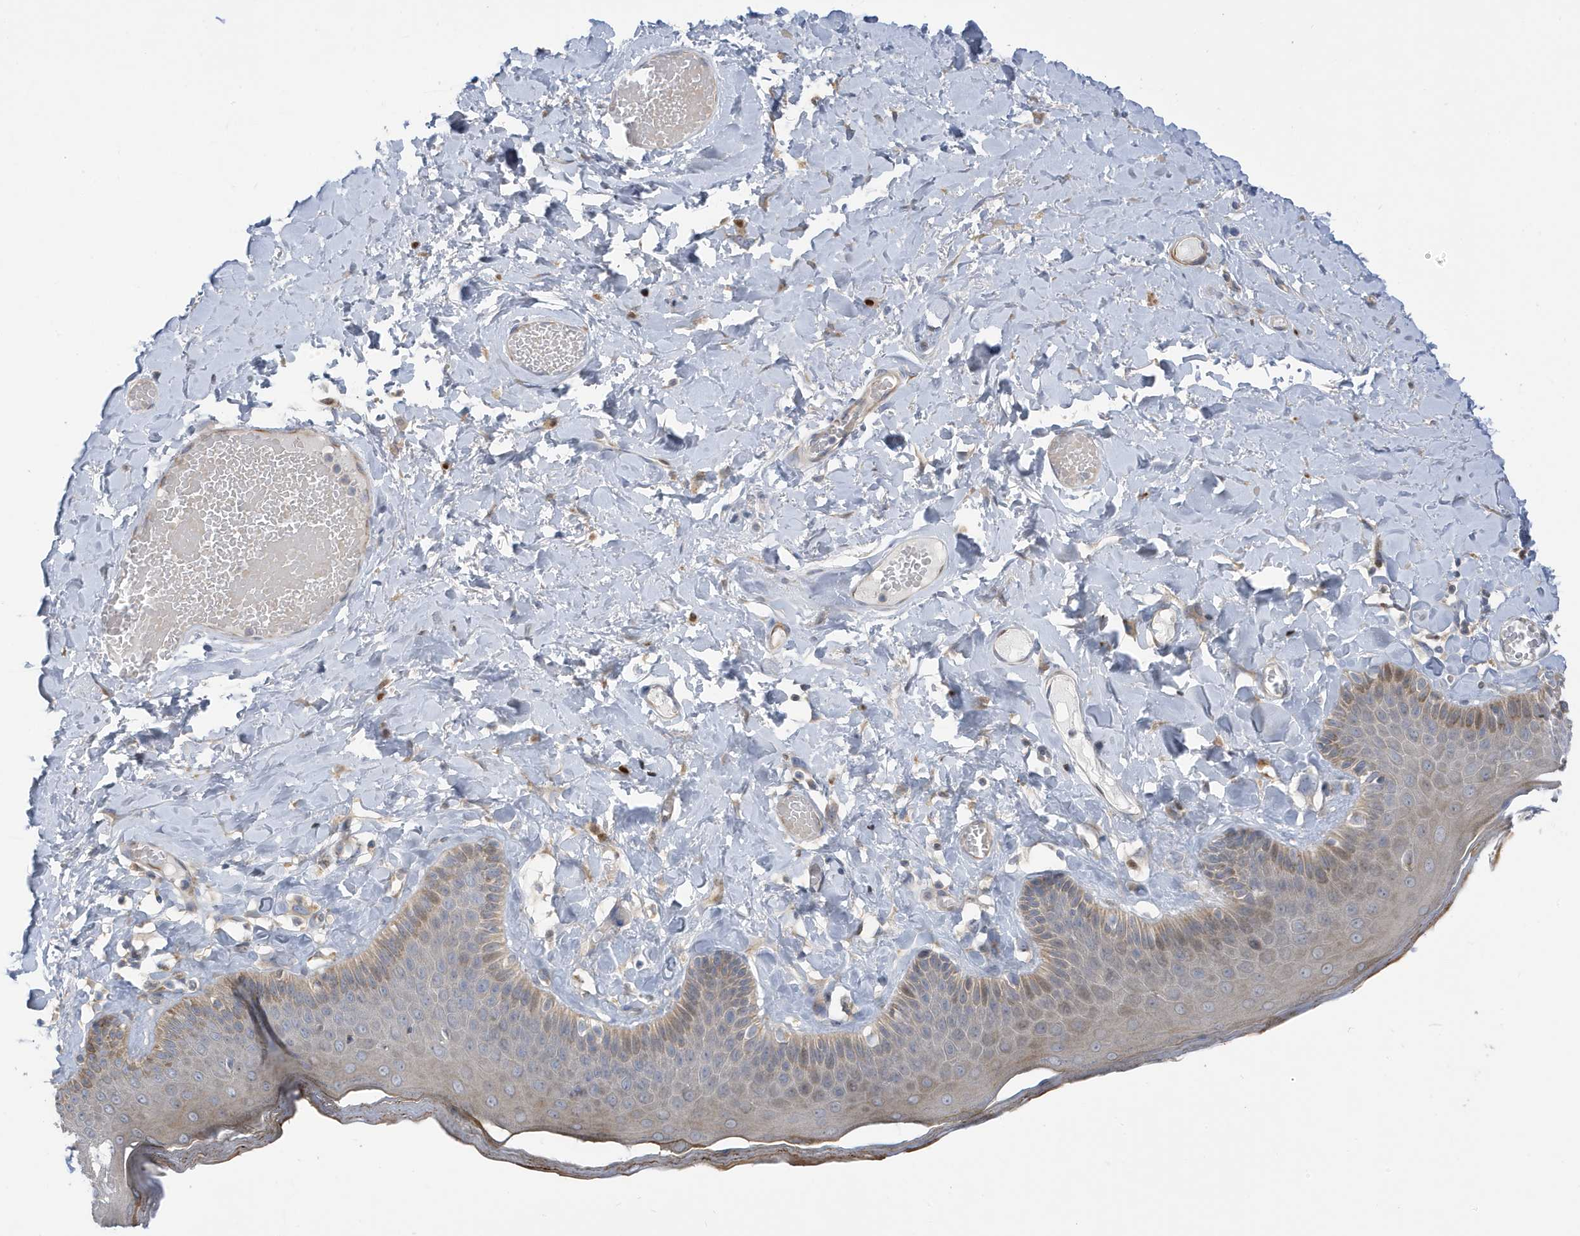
{"staining": {"intensity": "moderate", "quantity": "25%-75%", "location": "cytoplasmic/membranous"}, "tissue": "skin", "cell_type": "Epidermal cells", "image_type": "normal", "snomed": [{"axis": "morphology", "description": "Normal tissue, NOS"}, {"axis": "topography", "description": "Anal"}], "caption": "A brown stain labels moderate cytoplasmic/membranous expression of a protein in epidermal cells of normal skin.", "gene": "ATP13A5", "patient": {"sex": "male", "age": 69}}